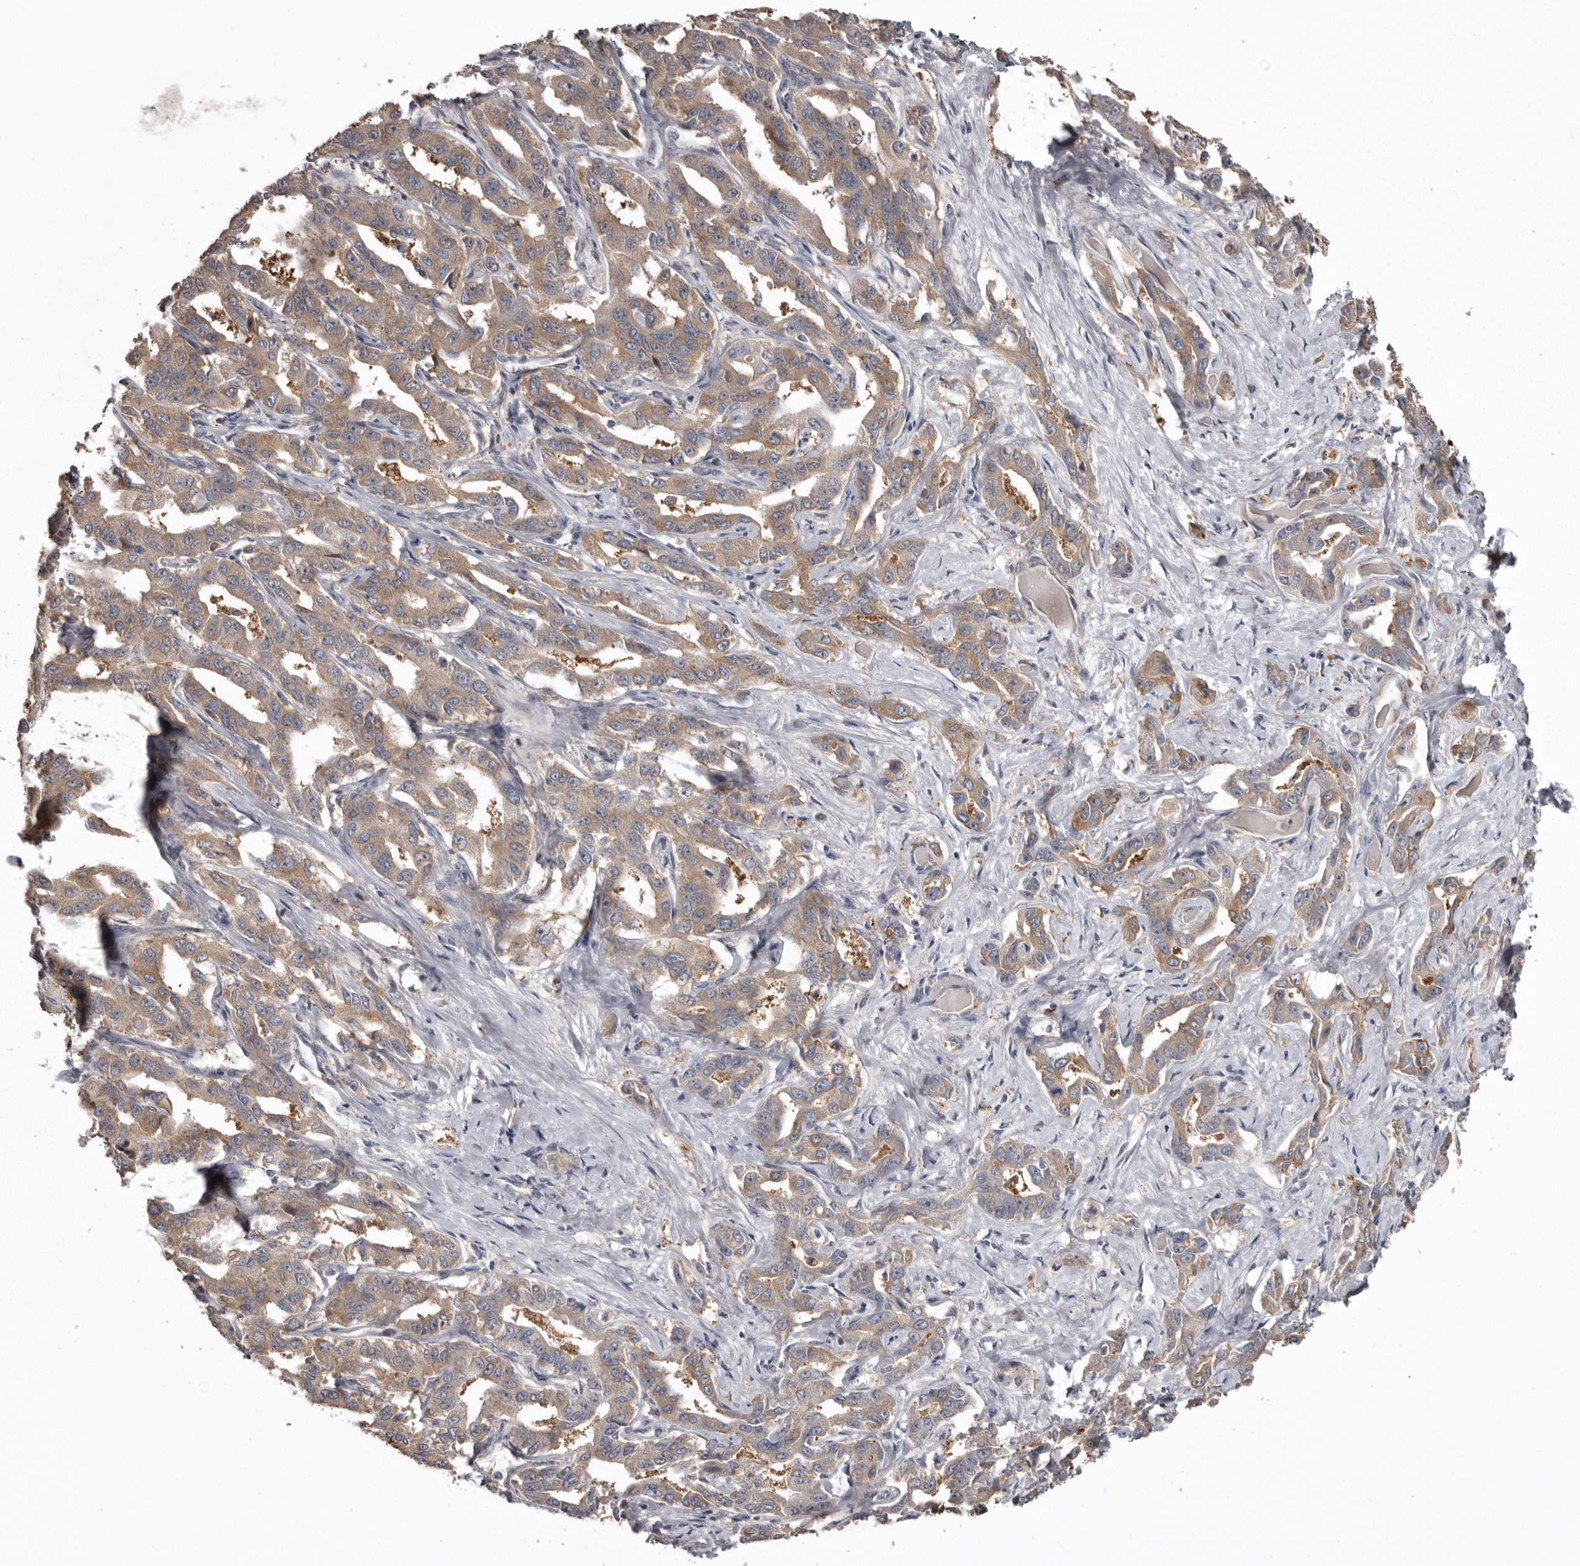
{"staining": {"intensity": "weak", "quantity": ">75%", "location": "cytoplasmic/membranous"}, "tissue": "liver cancer", "cell_type": "Tumor cells", "image_type": "cancer", "snomed": [{"axis": "morphology", "description": "Cholangiocarcinoma"}, {"axis": "topography", "description": "Liver"}], "caption": "Liver cholangiocarcinoma stained with a protein marker demonstrates weak staining in tumor cells.", "gene": "DARS1", "patient": {"sex": "male", "age": 59}}